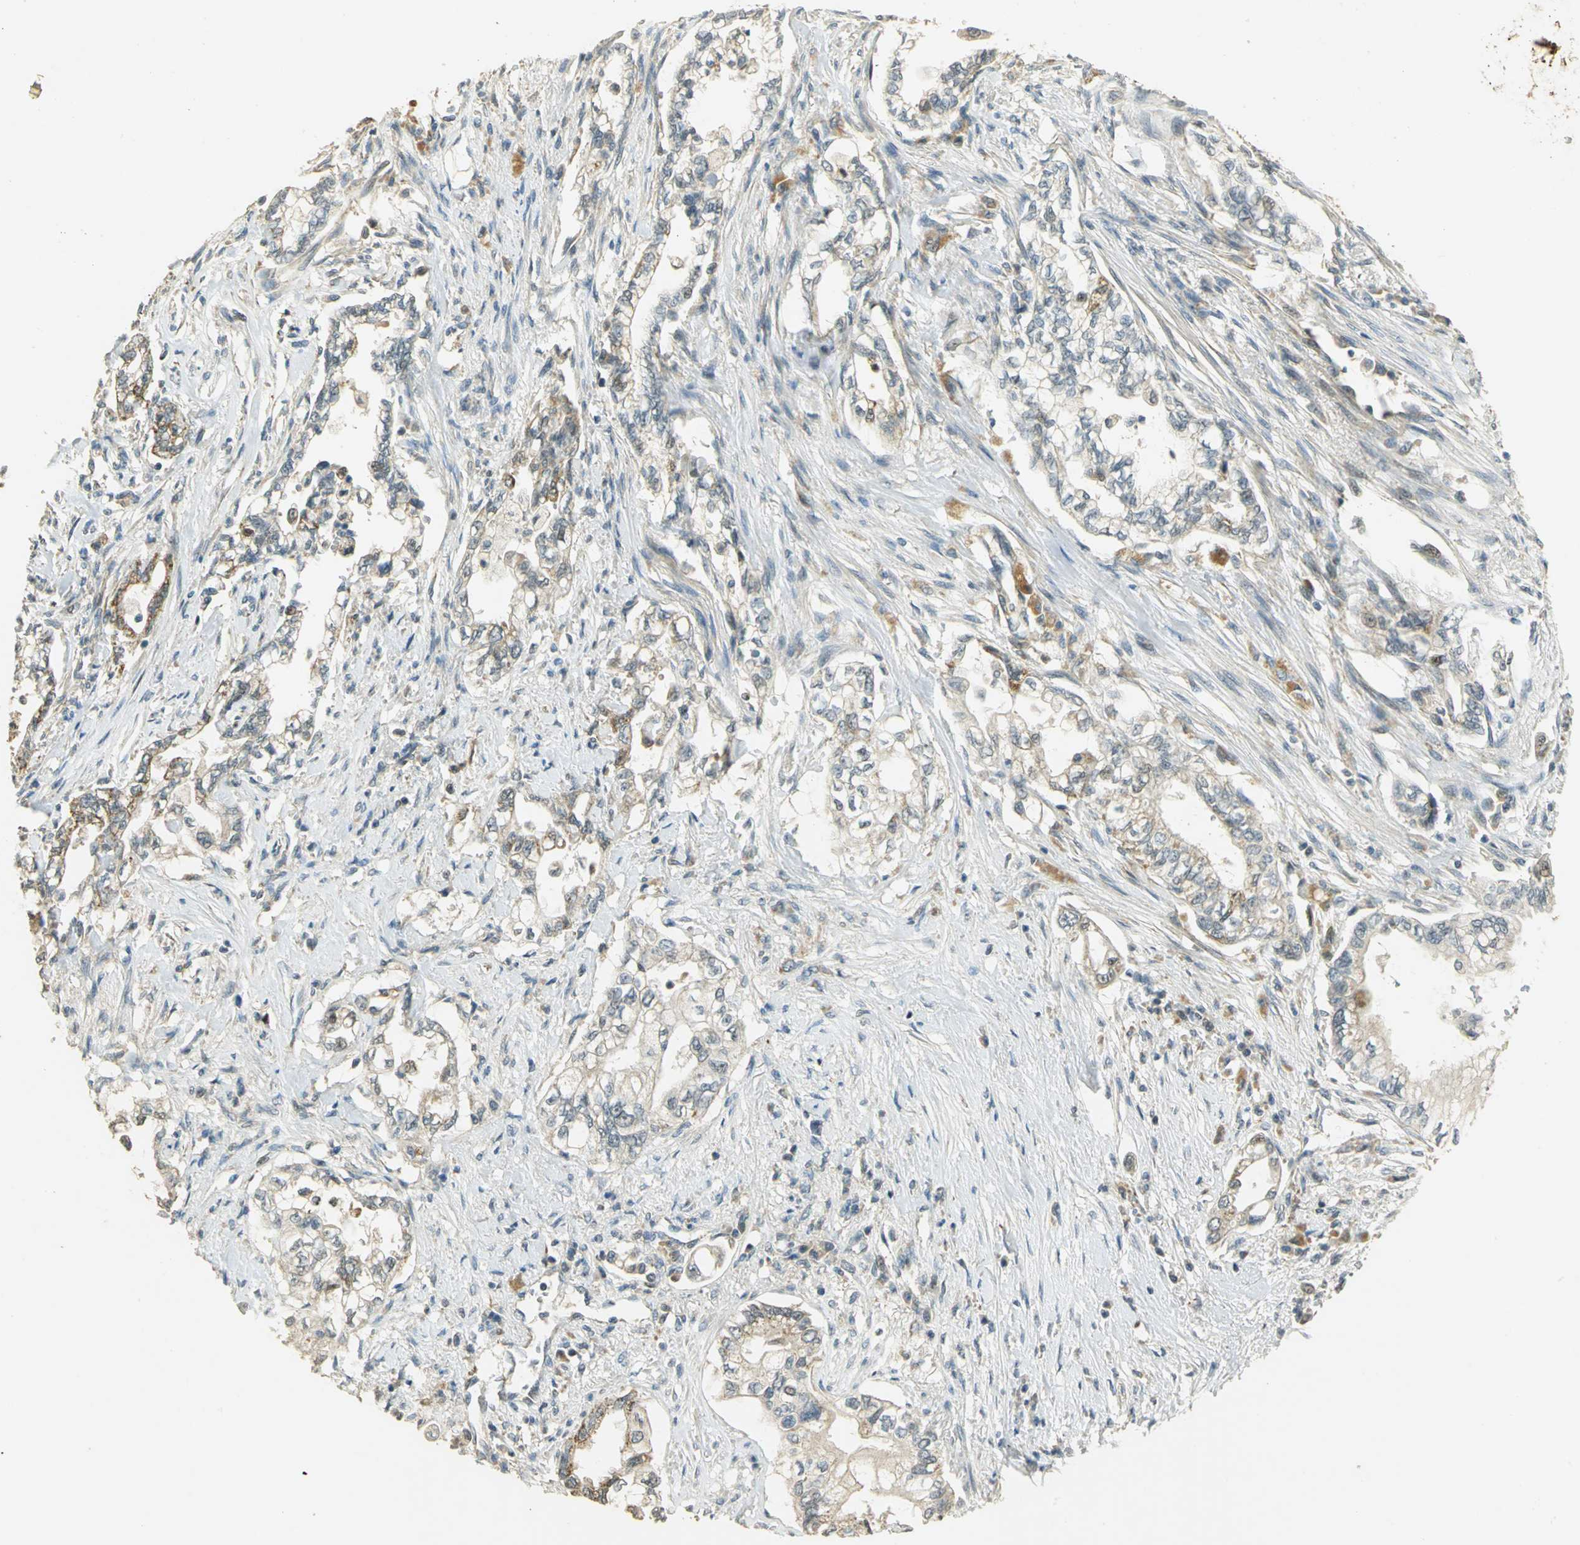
{"staining": {"intensity": "weak", "quantity": ">75%", "location": "cytoplasmic/membranous"}, "tissue": "pancreatic cancer", "cell_type": "Tumor cells", "image_type": "cancer", "snomed": [{"axis": "morphology", "description": "Normal tissue, NOS"}, {"axis": "topography", "description": "Pancreas"}], "caption": "Pancreatic cancer was stained to show a protein in brown. There is low levels of weak cytoplasmic/membranous staining in about >75% of tumor cells. (IHC, brightfield microscopy, high magnification).", "gene": "HDHD5", "patient": {"sex": "male", "age": 42}}